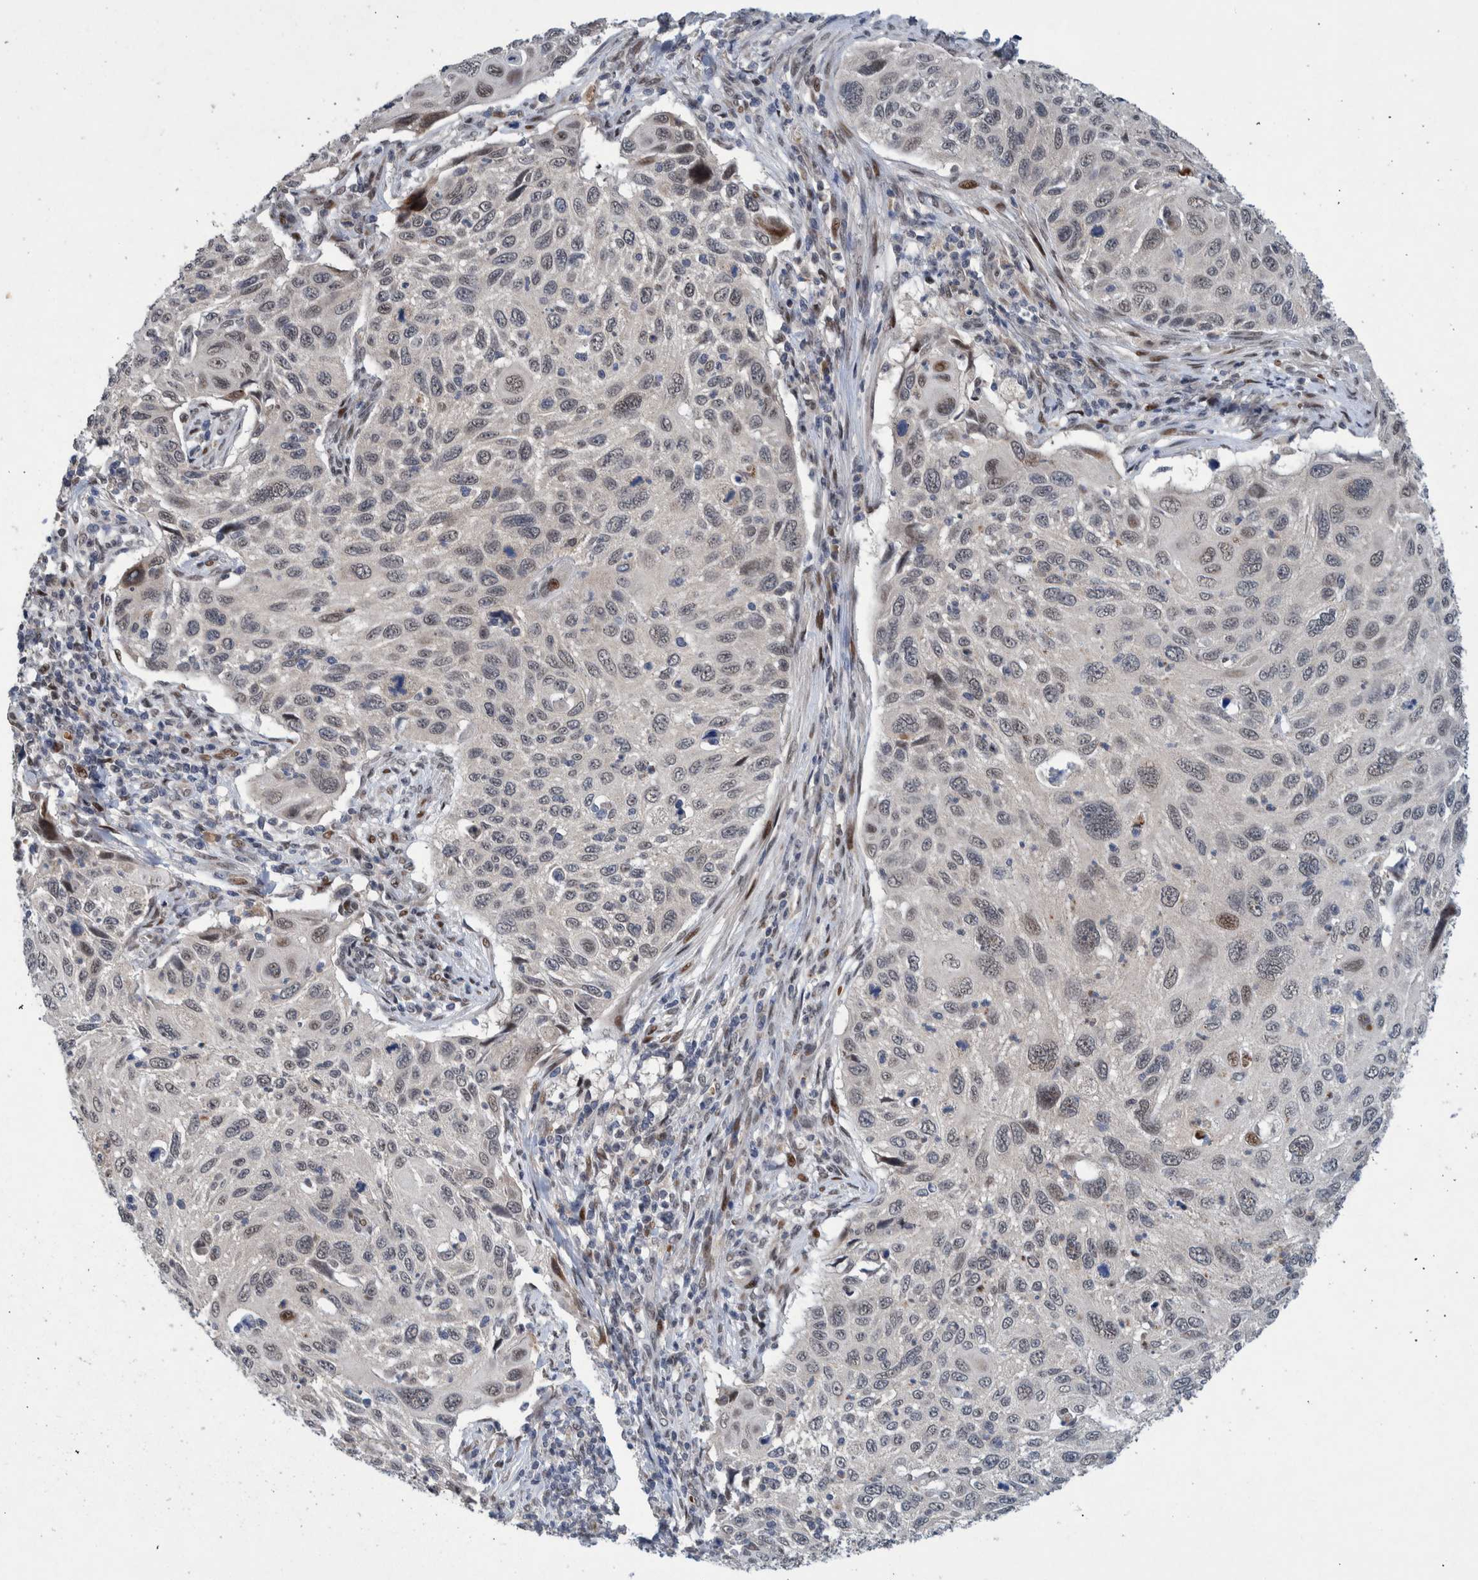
{"staining": {"intensity": "moderate", "quantity": "<25%", "location": "nuclear"}, "tissue": "cervical cancer", "cell_type": "Tumor cells", "image_type": "cancer", "snomed": [{"axis": "morphology", "description": "Squamous cell carcinoma, NOS"}, {"axis": "topography", "description": "Cervix"}], "caption": "Cervical cancer (squamous cell carcinoma) tissue demonstrates moderate nuclear positivity in about <25% of tumor cells, visualized by immunohistochemistry.", "gene": "ESRP1", "patient": {"sex": "female", "age": 70}}